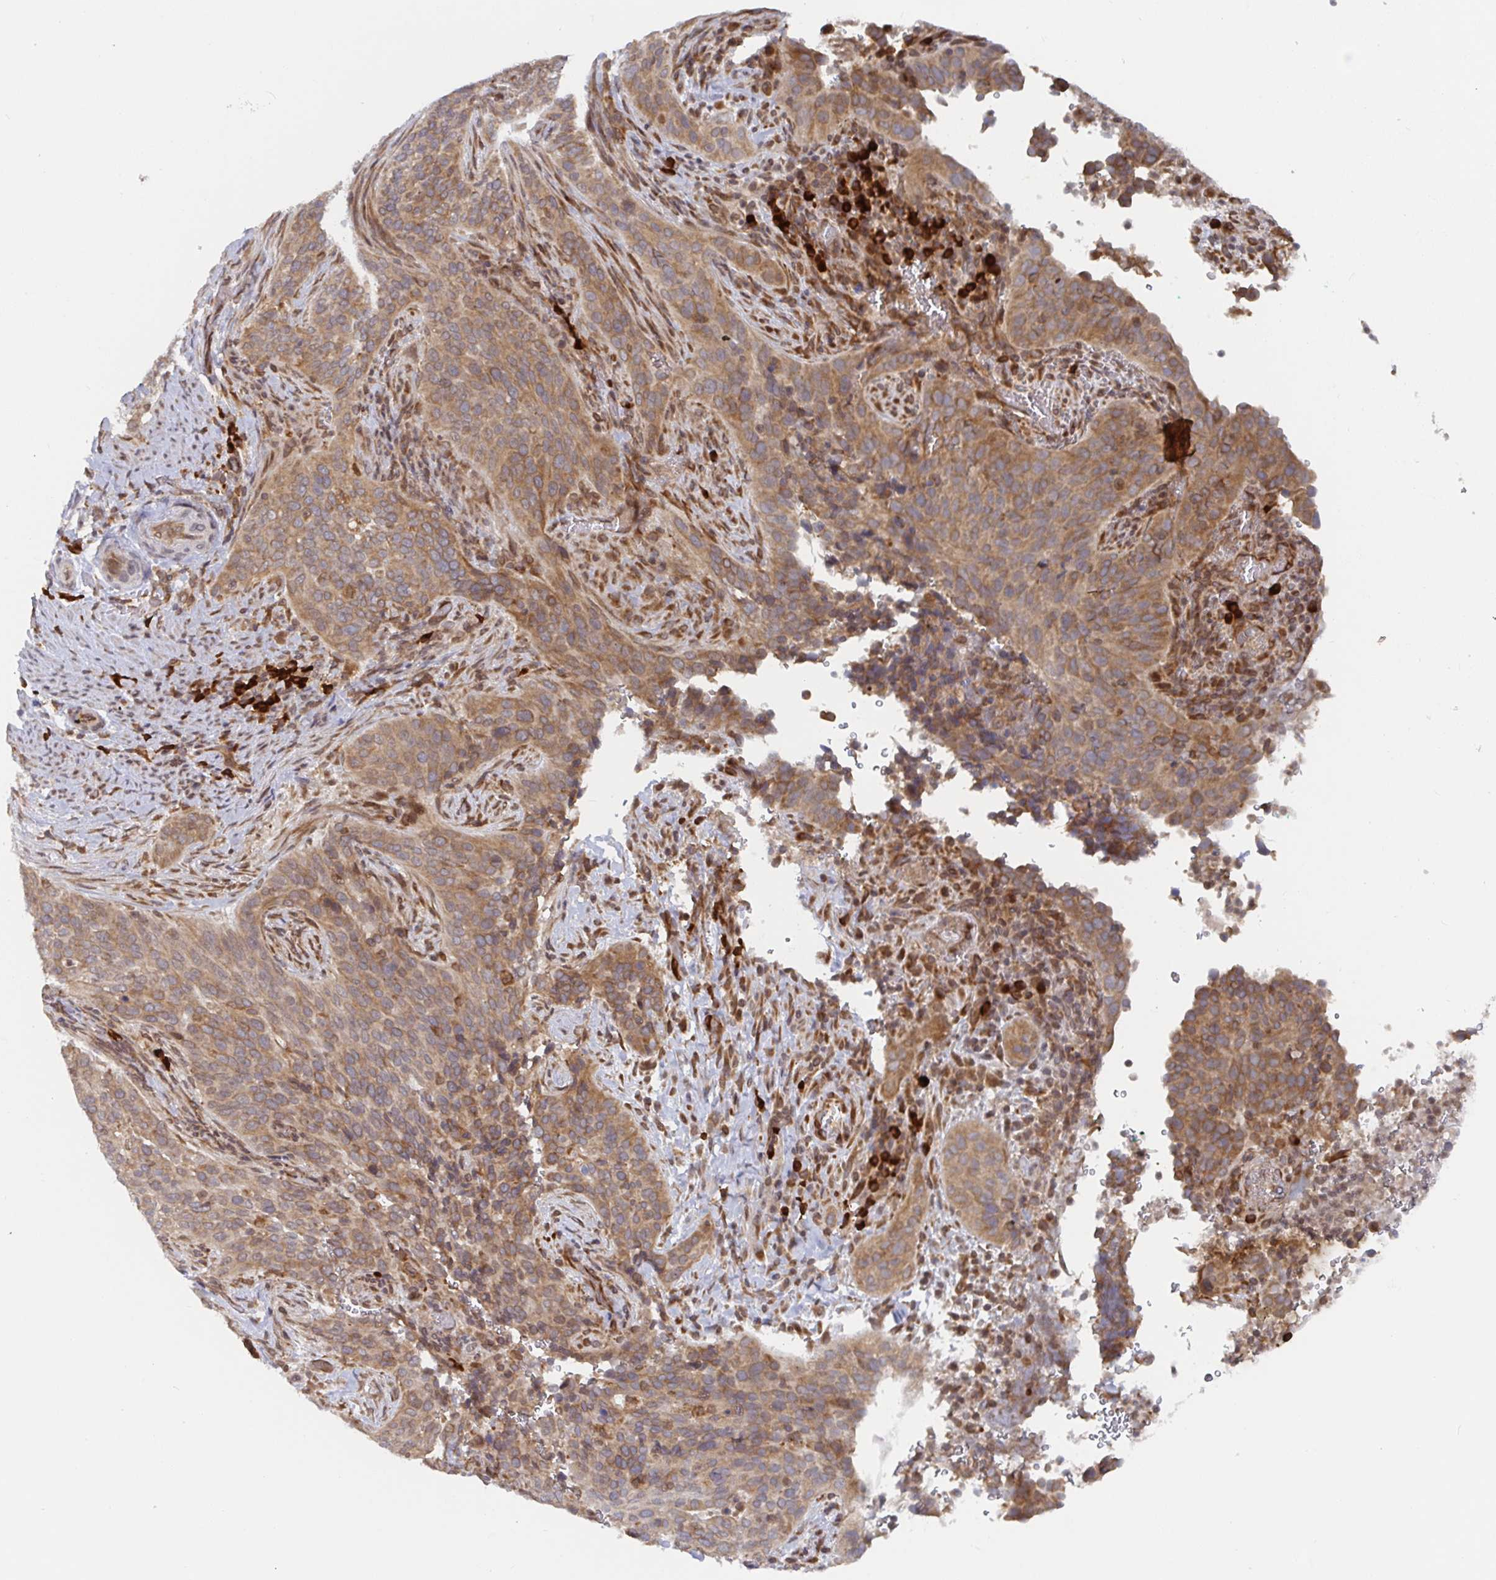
{"staining": {"intensity": "moderate", "quantity": ">75%", "location": "cytoplasmic/membranous"}, "tissue": "cervical cancer", "cell_type": "Tumor cells", "image_type": "cancer", "snomed": [{"axis": "morphology", "description": "Squamous cell carcinoma, NOS"}, {"axis": "topography", "description": "Cervix"}], "caption": "Immunohistochemistry image of neoplastic tissue: cervical cancer stained using immunohistochemistry (IHC) exhibits medium levels of moderate protein expression localized specifically in the cytoplasmic/membranous of tumor cells, appearing as a cytoplasmic/membranous brown color.", "gene": "ALG1", "patient": {"sex": "female", "age": 38}}